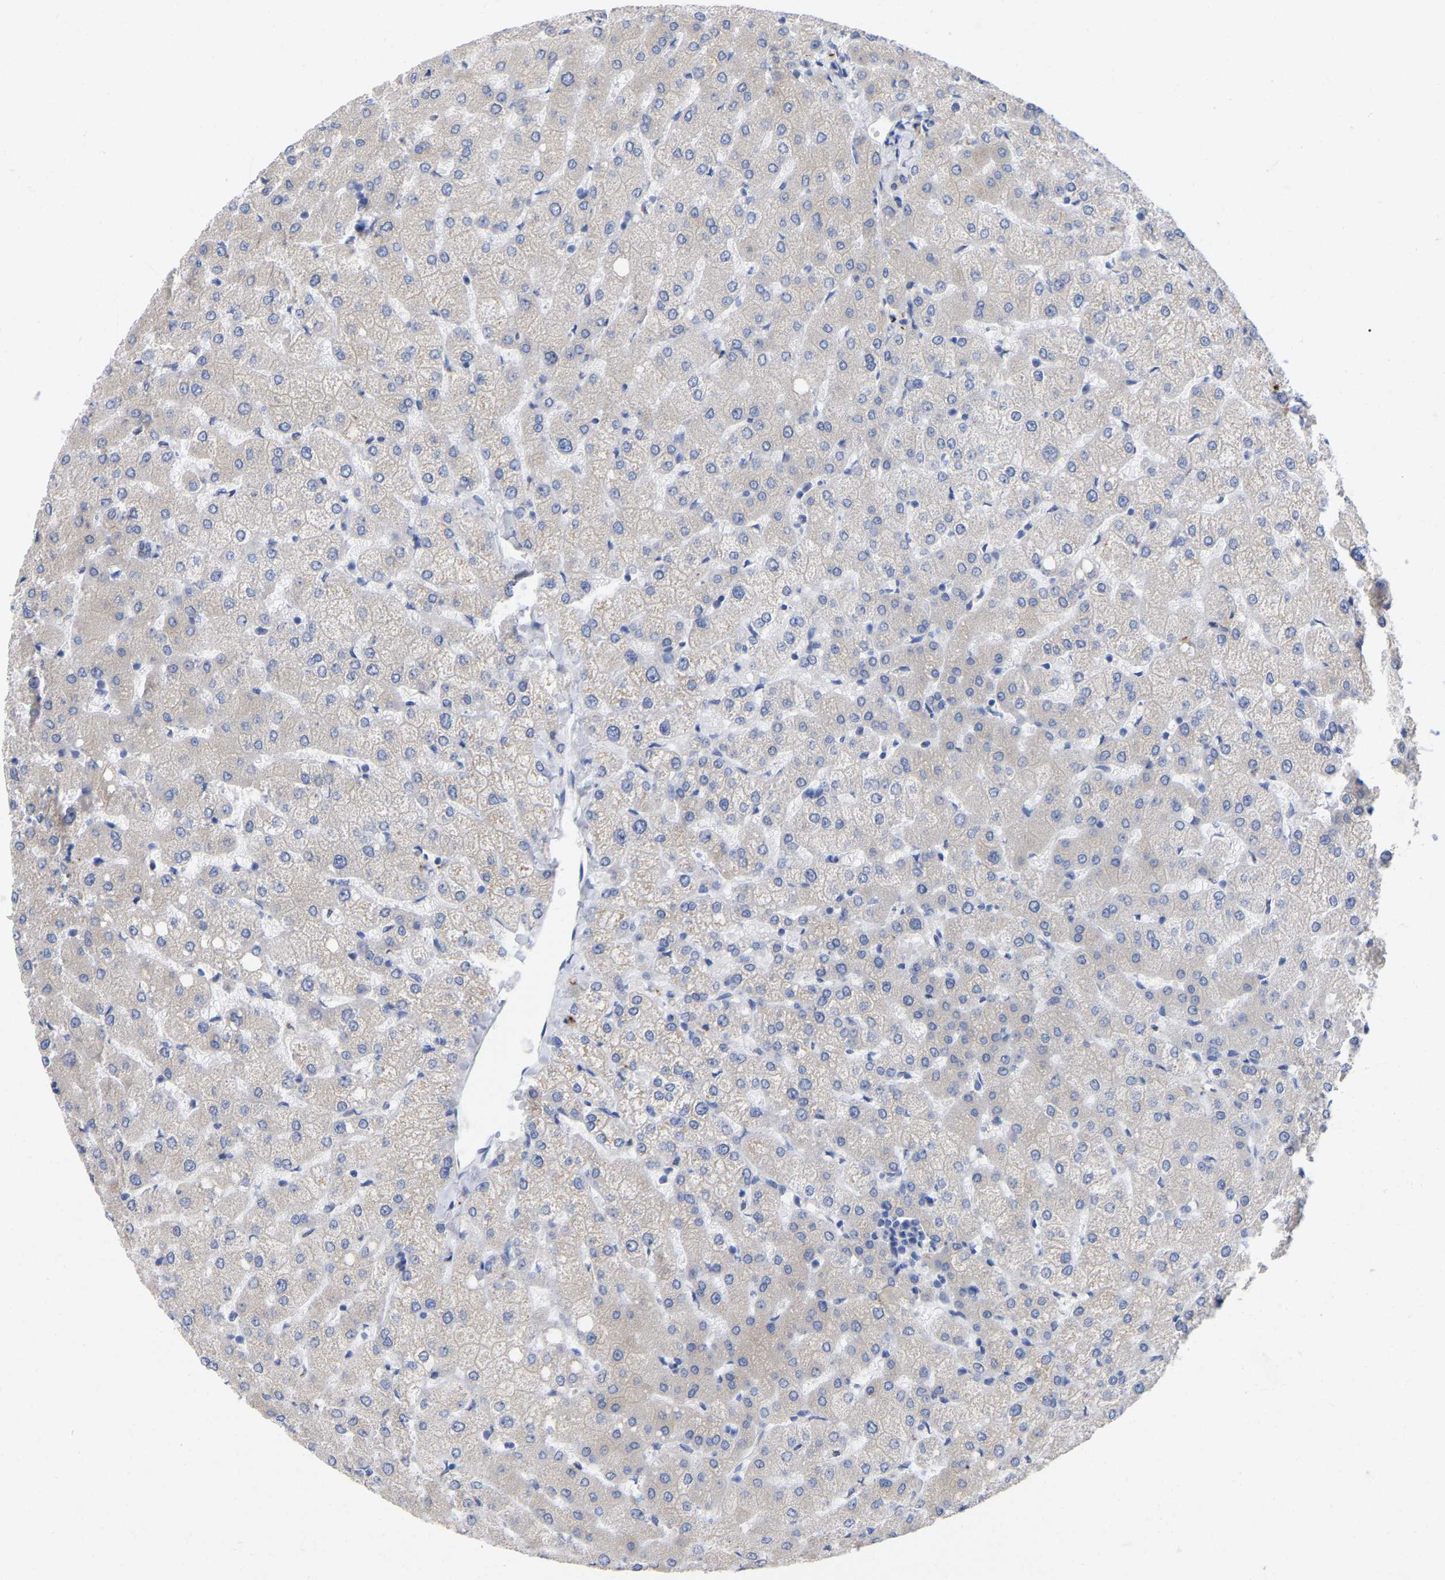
{"staining": {"intensity": "negative", "quantity": "none", "location": "none"}, "tissue": "liver", "cell_type": "Cholangiocytes", "image_type": "normal", "snomed": [{"axis": "morphology", "description": "Normal tissue, NOS"}, {"axis": "topography", "description": "Liver"}], "caption": "Immunohistochemistry image of unremarkable liver: human liver stained with DAB (3,3'-diaminobenzidine) reveals no significant protein expression in cholangiocytes. (DAB immunohistochemistry with hematoxylin counter stain).", "gene": "STRIP2", "patient": {"sex": "female", "age": 54}}